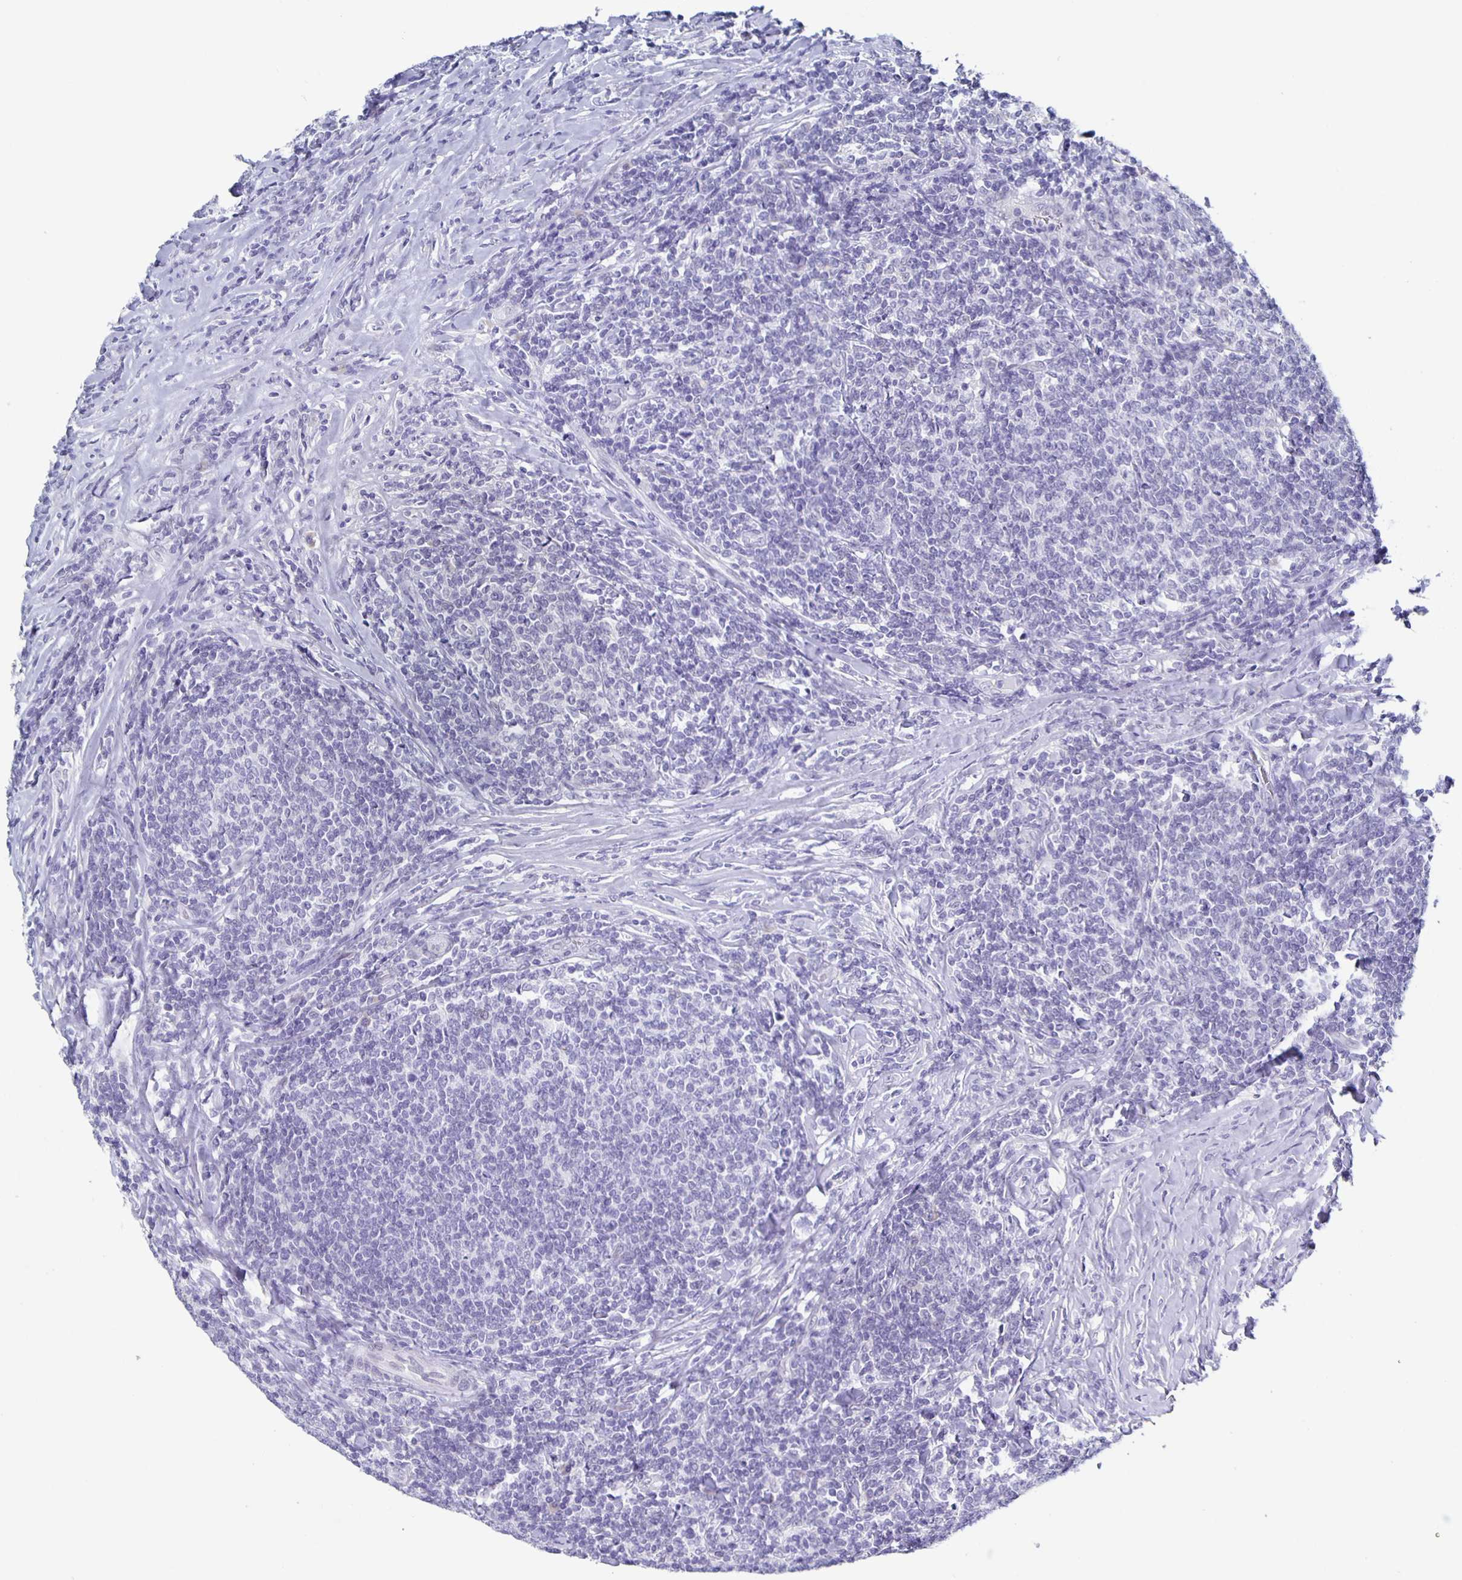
{"staining": {"intensity": "negative", "quantity": "none", "location": "none"}, "tissue": "lymphoma", "cell_type": "Tumor cells", "image_type": "cancer", "snomed": [{"axis": "morphology", "description": "Malignant lymphoma, non-Hodgkin's type, Low grade"}, {"axis": "topography", "description": "Lymph node"}], "caption": "The micrograph demonstrates no significant staining in tumor cells of malignant lymphoma, non-Hodgkin's type (low-grade).", "gene": "CCDC17", "patient": {"sex": "male", "age": 52}}